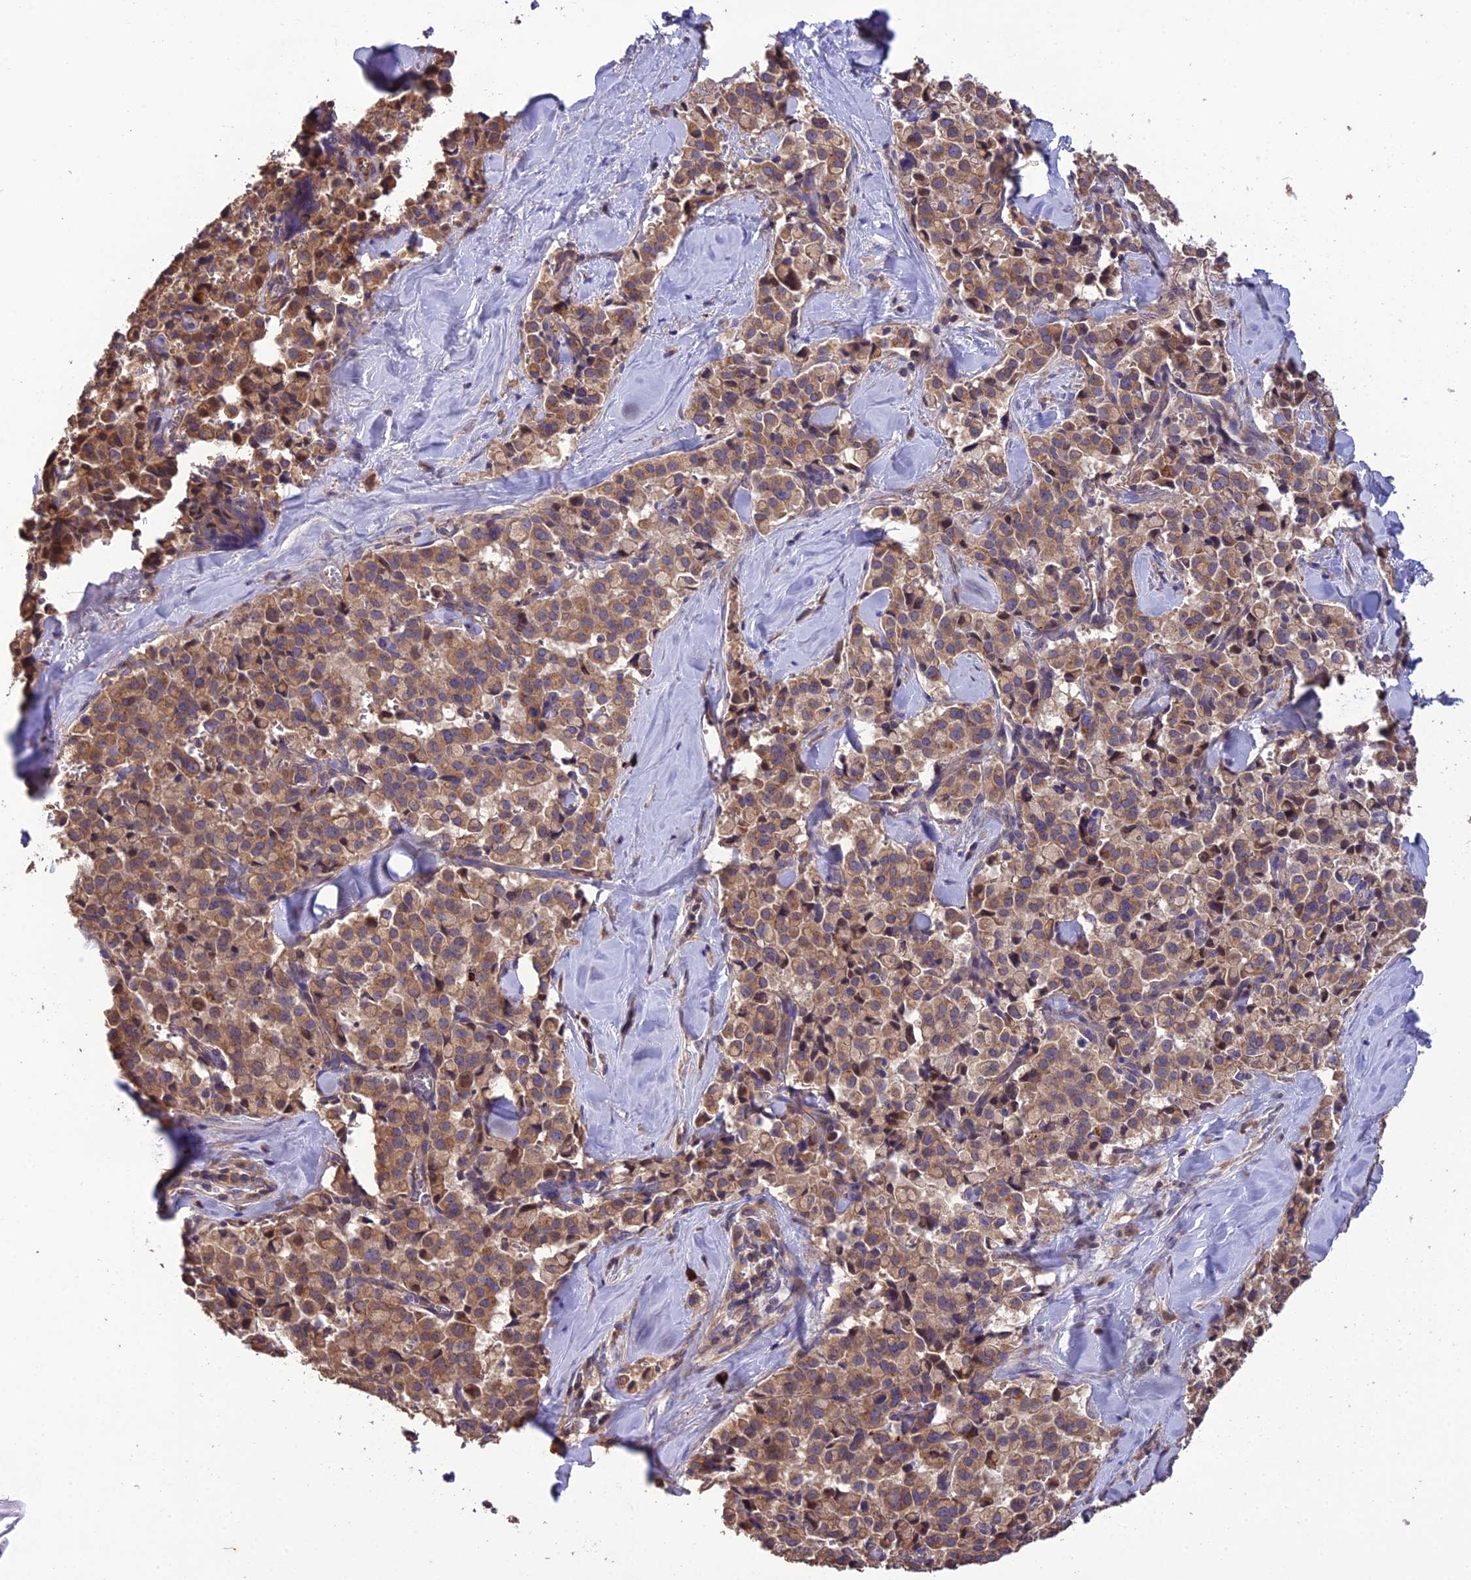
{"staining": {"intensity": "moderate", "quantity": ">75%", "location": "cytoplasmic/membranous"}, "tissue": "pancreatic cancer", "cell_type": "Tumor cells", "image_type": "cancer", "snomed": [{"axis": "morphology", "description": "Adenocarcinoma, NOS"}, {"axis": "topography", "description": "Pancreas"}], "caption": "Moderate cytoplasmic/membranous staining for a protein is identified in about >75% of tumor cells of pancreatic cancer using immunohistochemistry.", "gene": "MIOS", "patient": {"sex": "male", "age": 65}}